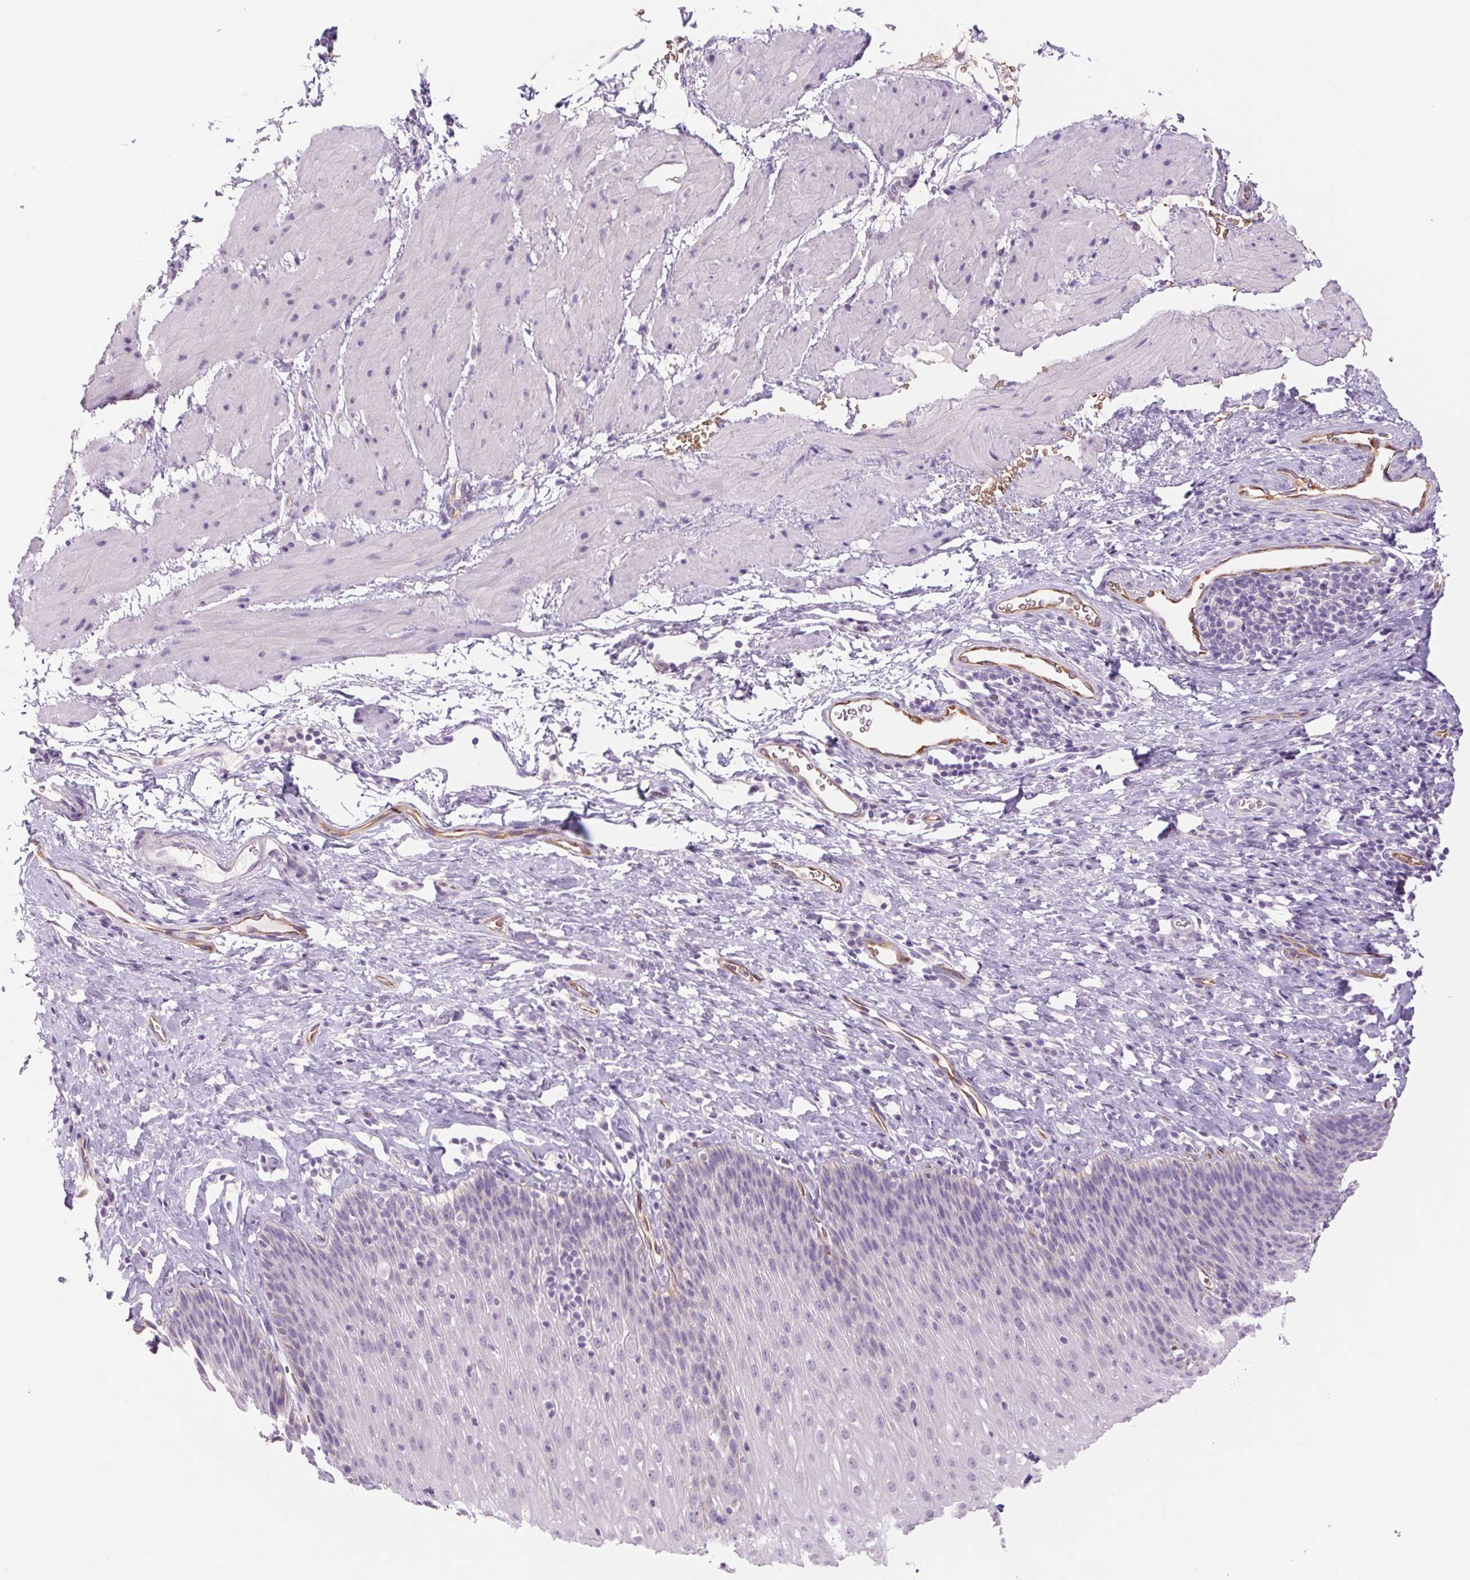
{"staining": {"intensity": "negative", "quantity": "none", "location": "none"}, "tissue": "esophagus", "cell_type": "Squamous epithelial cells", "image_type": "normal", "snomed": [{"axis": "morphology", "description": "Normal tissue, NOS"}, {"axis": "topography", "description": "Esophagus"}], "caption": "Immunohistochemical staining of normal esophagus exhibits no significant positivity in squamous epithelial cells. Nuclei are stained in blue.", "gene": "IGFL3", "patient": {"sex": "female", "age": 61}}